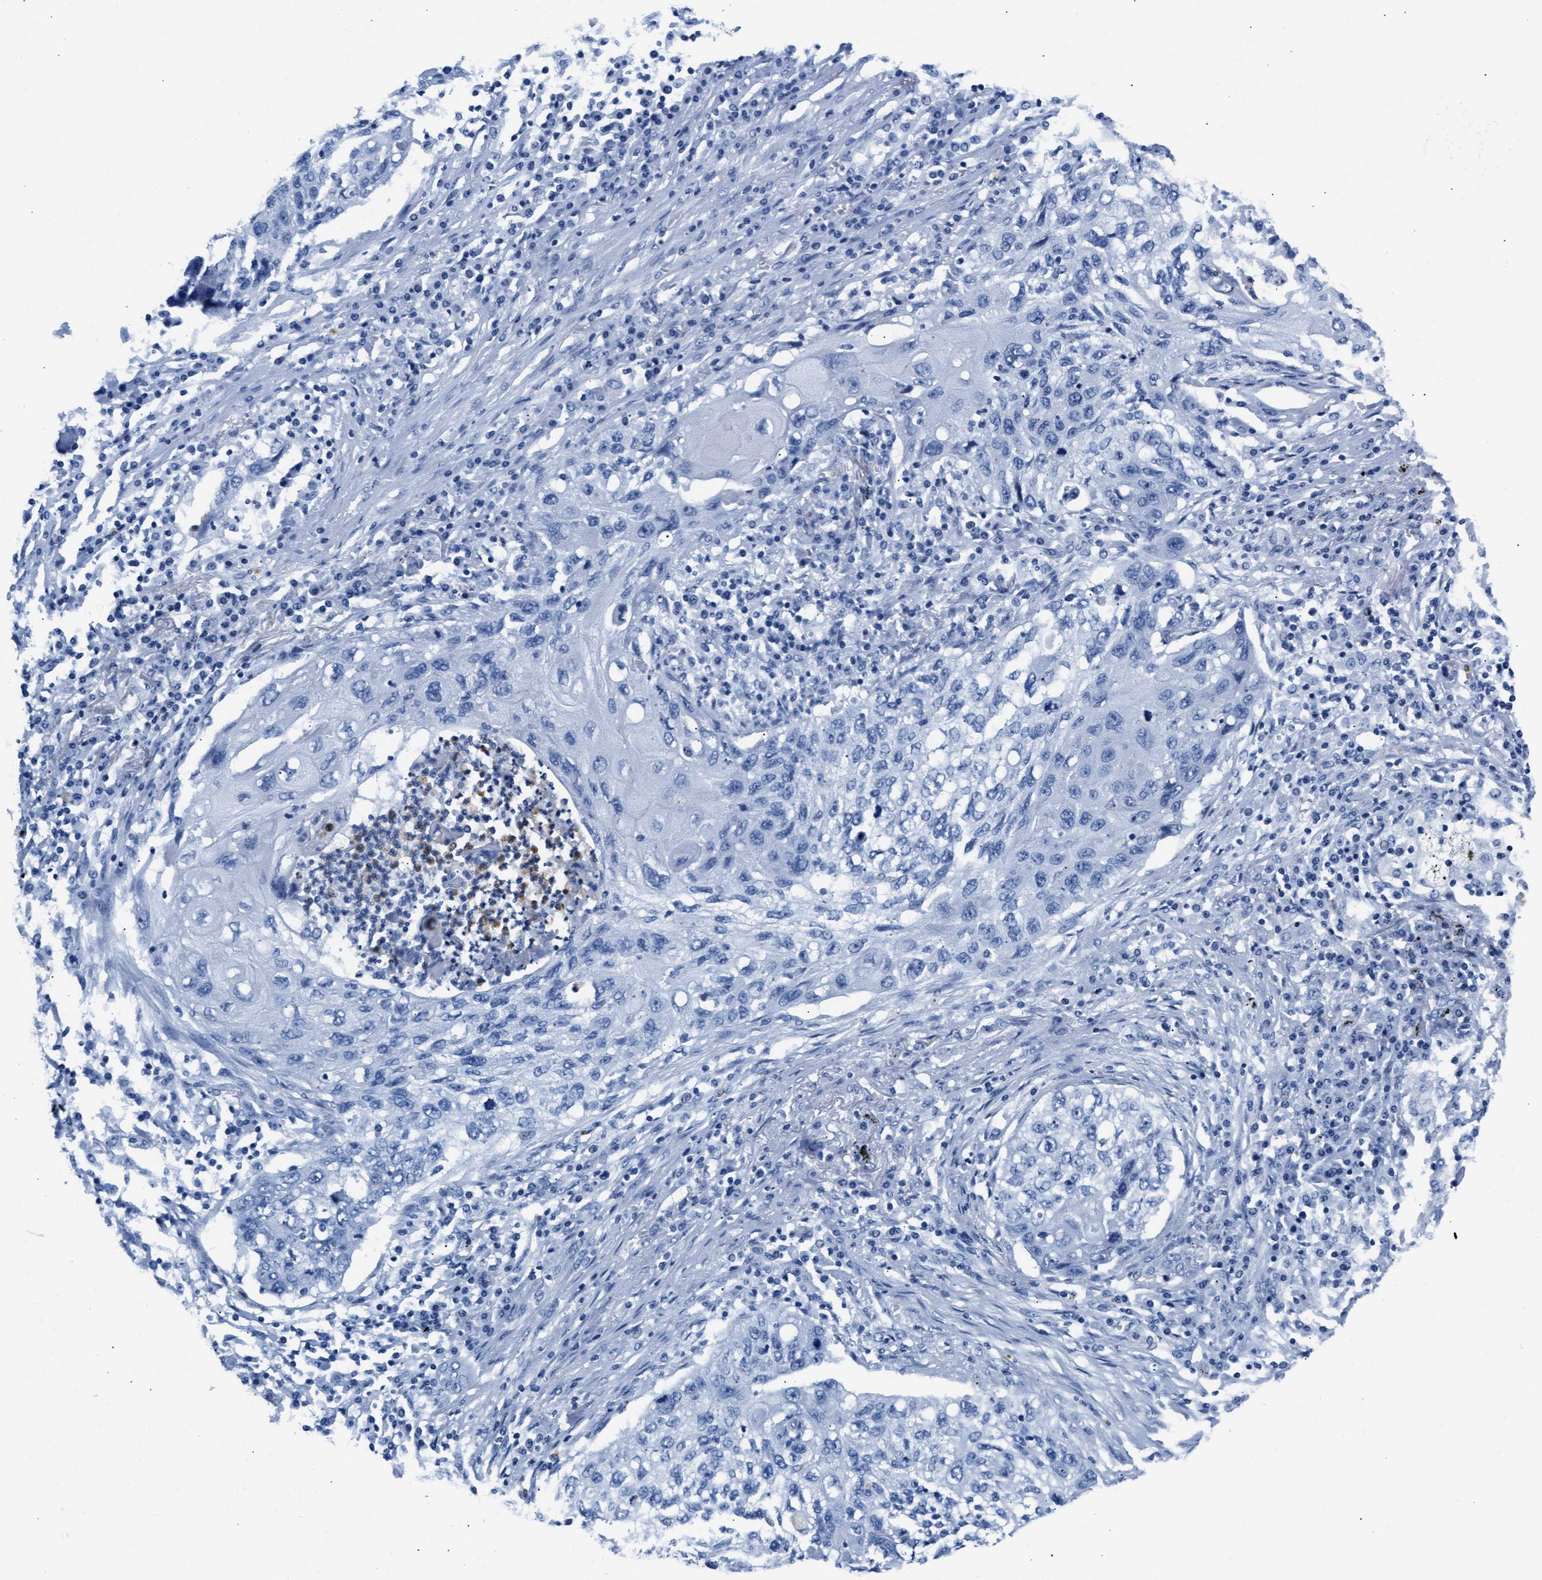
{"staining": {"intensity": "negative", "quantity": "none", "location": "none"}, "tissue": "lung cancer", "cell_type": "Tumor cells", "image_type": "cancer", "snomed": [{"axis": "morphology", "description": "Squamous cell carcinoma, NOS"}, {"axis": "topography", "description": "Lung"}], "caption": "Immunohistochemical staining of human lung cancer (squamous cell carcinoma) exhibits no significant expression in tumor cells.", "gene": "MMP8", "patient": {"sex": "female", "age": 63}}